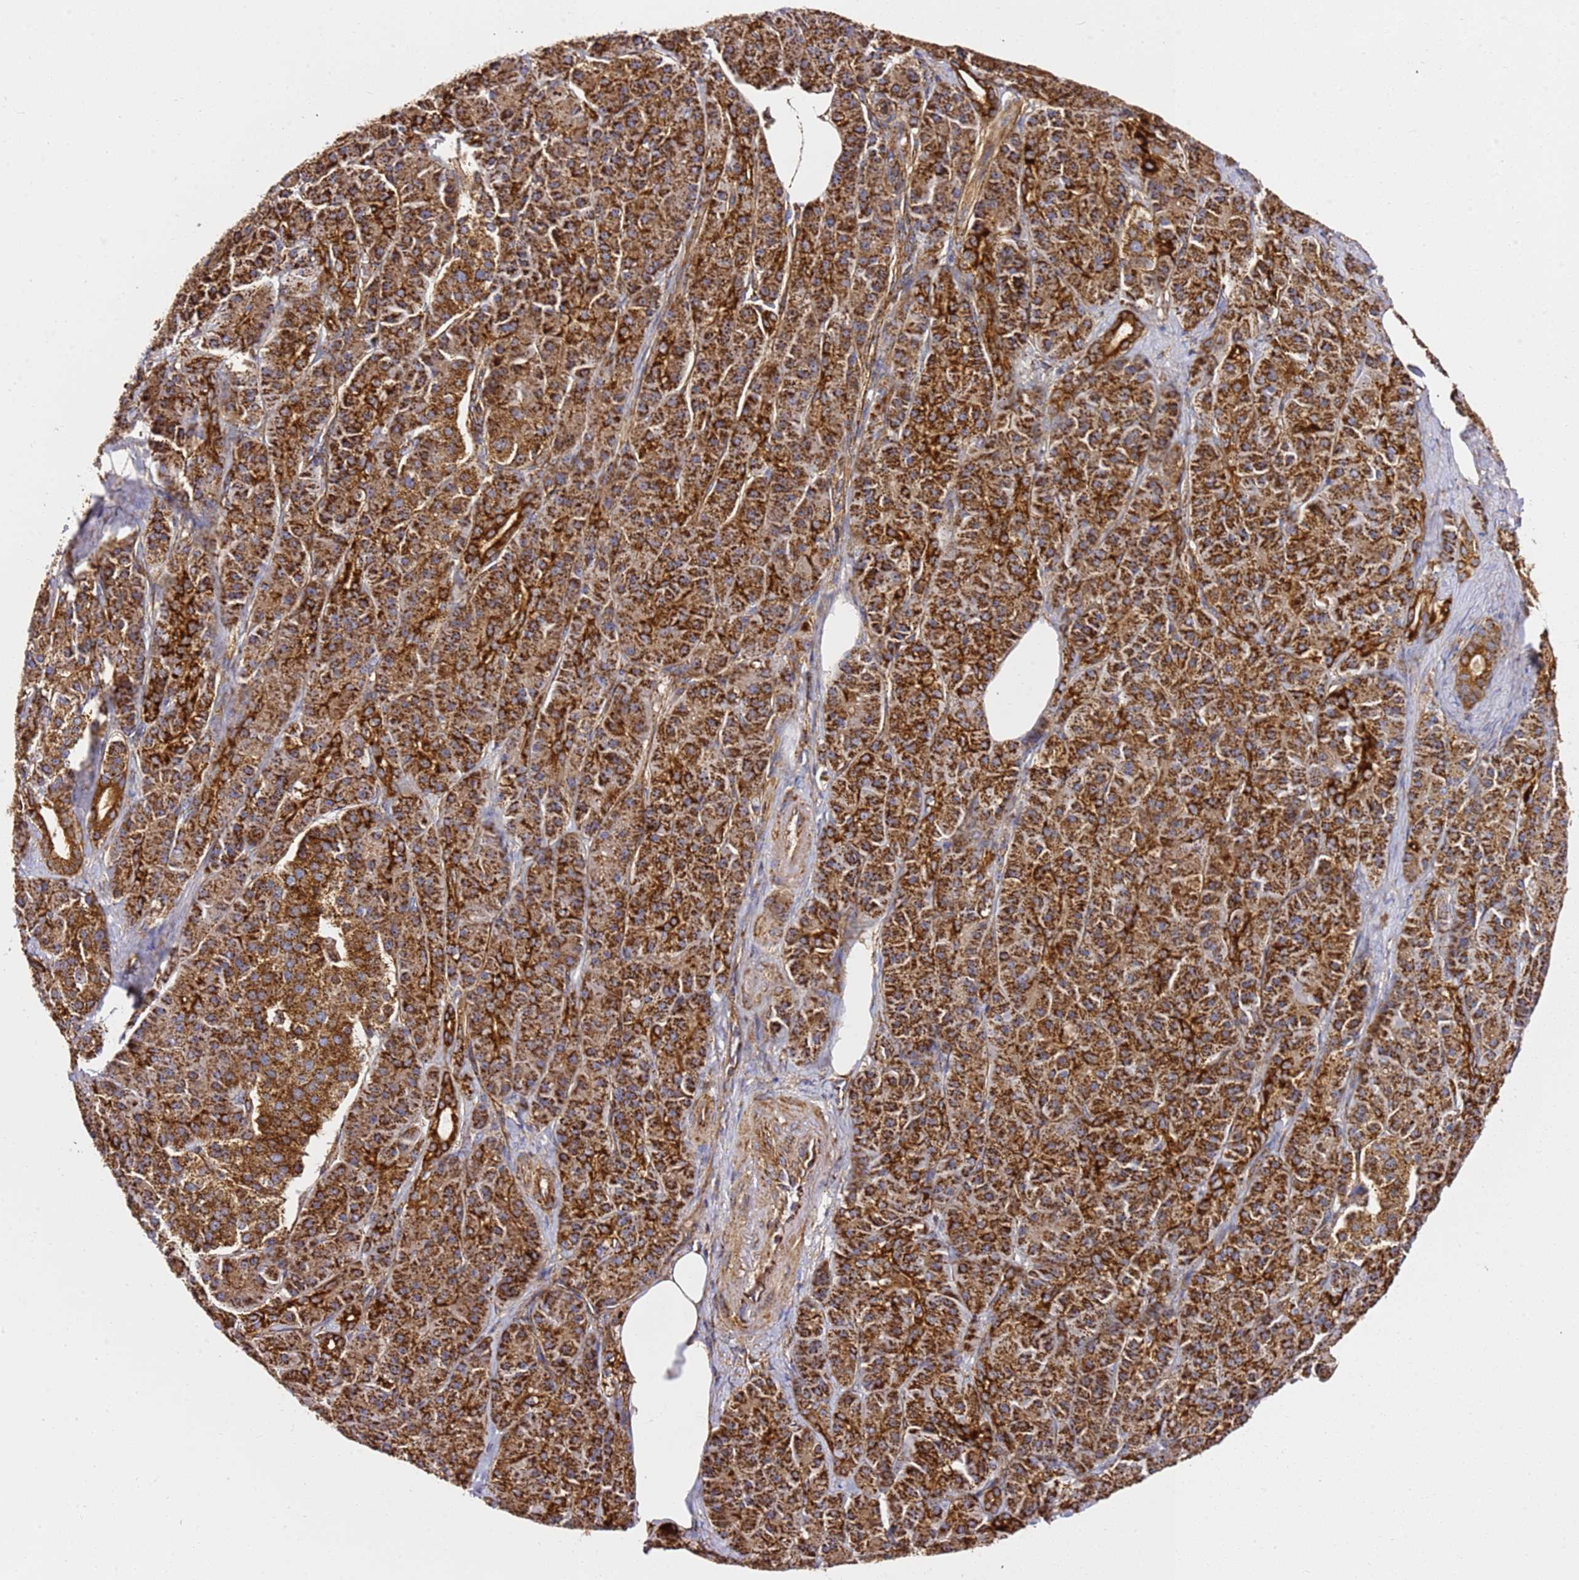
{"staining": {"intensity": "strong", "quantity": ">75%", "location": "cytoplasmic/membranous"}, "tissue": "pancreatic cancer", "cell_type": "Tumor cells", "image_type": "cancer", "snomed": [{"axis": "morphology", "description": "Adenocarcinoma, NOS"}, {"axis": "topography", "description": "Pancreas"}], "caption": "An IHC histopathology image of tumor tissue is shown. Protein staining in brown shows strong cytoplasmic/membranous positivity in pancreatic adenocarcinoma within tumor cells. Nuclei are stained in blue.", "gene": "NDUFA3", "patient": {"sex": "male", "age": 57}}